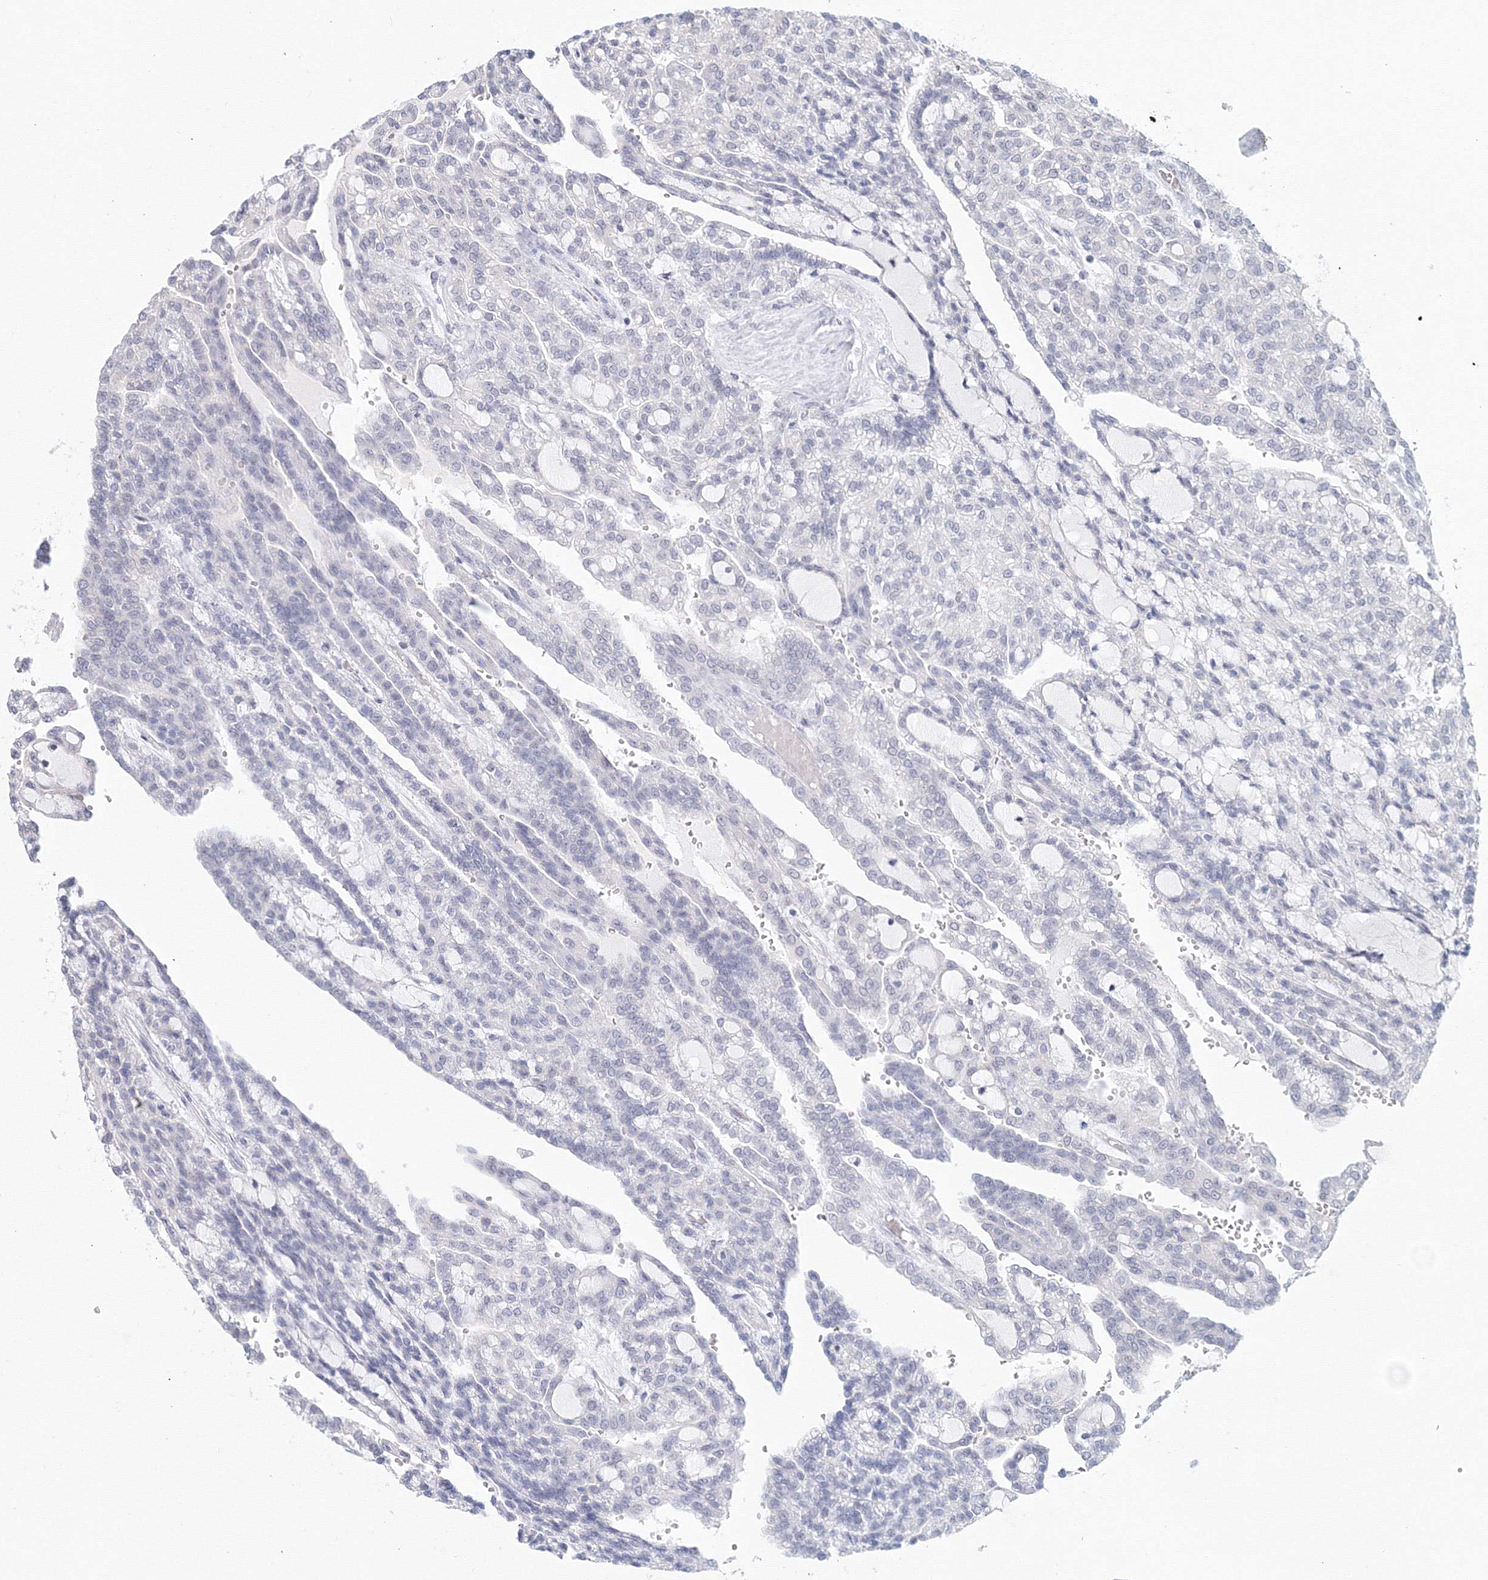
{"staining": {"intensity": "negative", "quantity": "none", "location": "none"}, "tissue": "renal cancer", "cell_type": "Tumor cells", "image_type": "cancer", "snomed": [{"axis": "morphology", "description": "Adenocarcinoma, NOS"}, {"axis": "topography", "description": "Kidney"}], "caption": "High magnification brightfield microscopy of renal adenocarcinoma stained with DAB (brown) and counterstained with hematoxylin (blue): tumor cells show no significant staining.", "gene": "SLC7A7", "patient": {"sex": "male", "age": 63}}